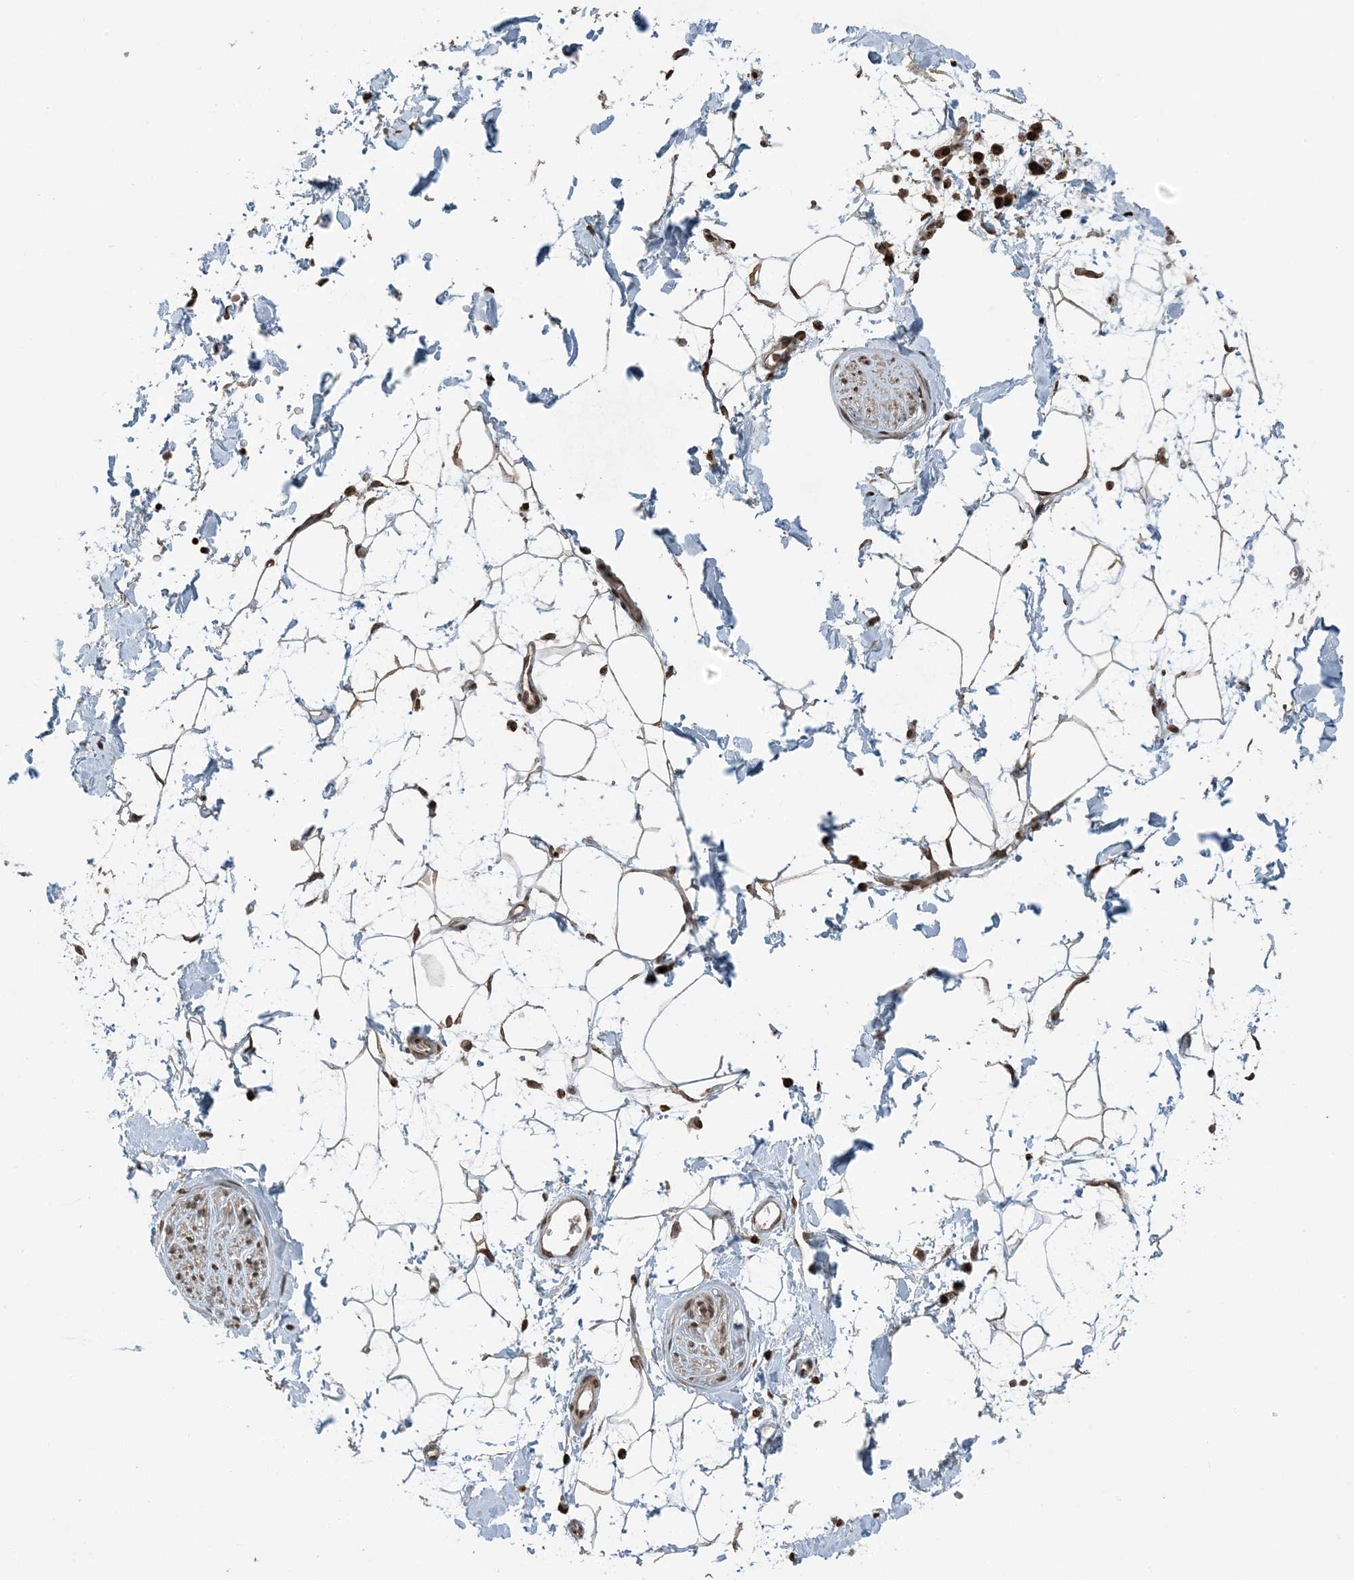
{"staining": {"intensity": "moderate", "quantity": ">75%", "location": "cytoplasmic/membranous,nuclear"}, "tissue": "adipose tissue", "cell_type": "Adipocytes", "image_type": "normal", "snomed": [{"axis": "morphology", "description": "Normal tissue, NOS"}, {"axis": "topography", "description": "Soft tissue"}], "caption": "Immunohistochemical staining of benign adipose tissue displays moderate cytoplasmic/membranous,nuclear protein positivity in approximately >75% of adipocytes. The staining was performed using DAB, with brown indicating positive protein expression. Nuclei are stained blue with hematoxylin.", "gene": "ZFAND2B", "patient": {"sex": "male", "age": 72}}